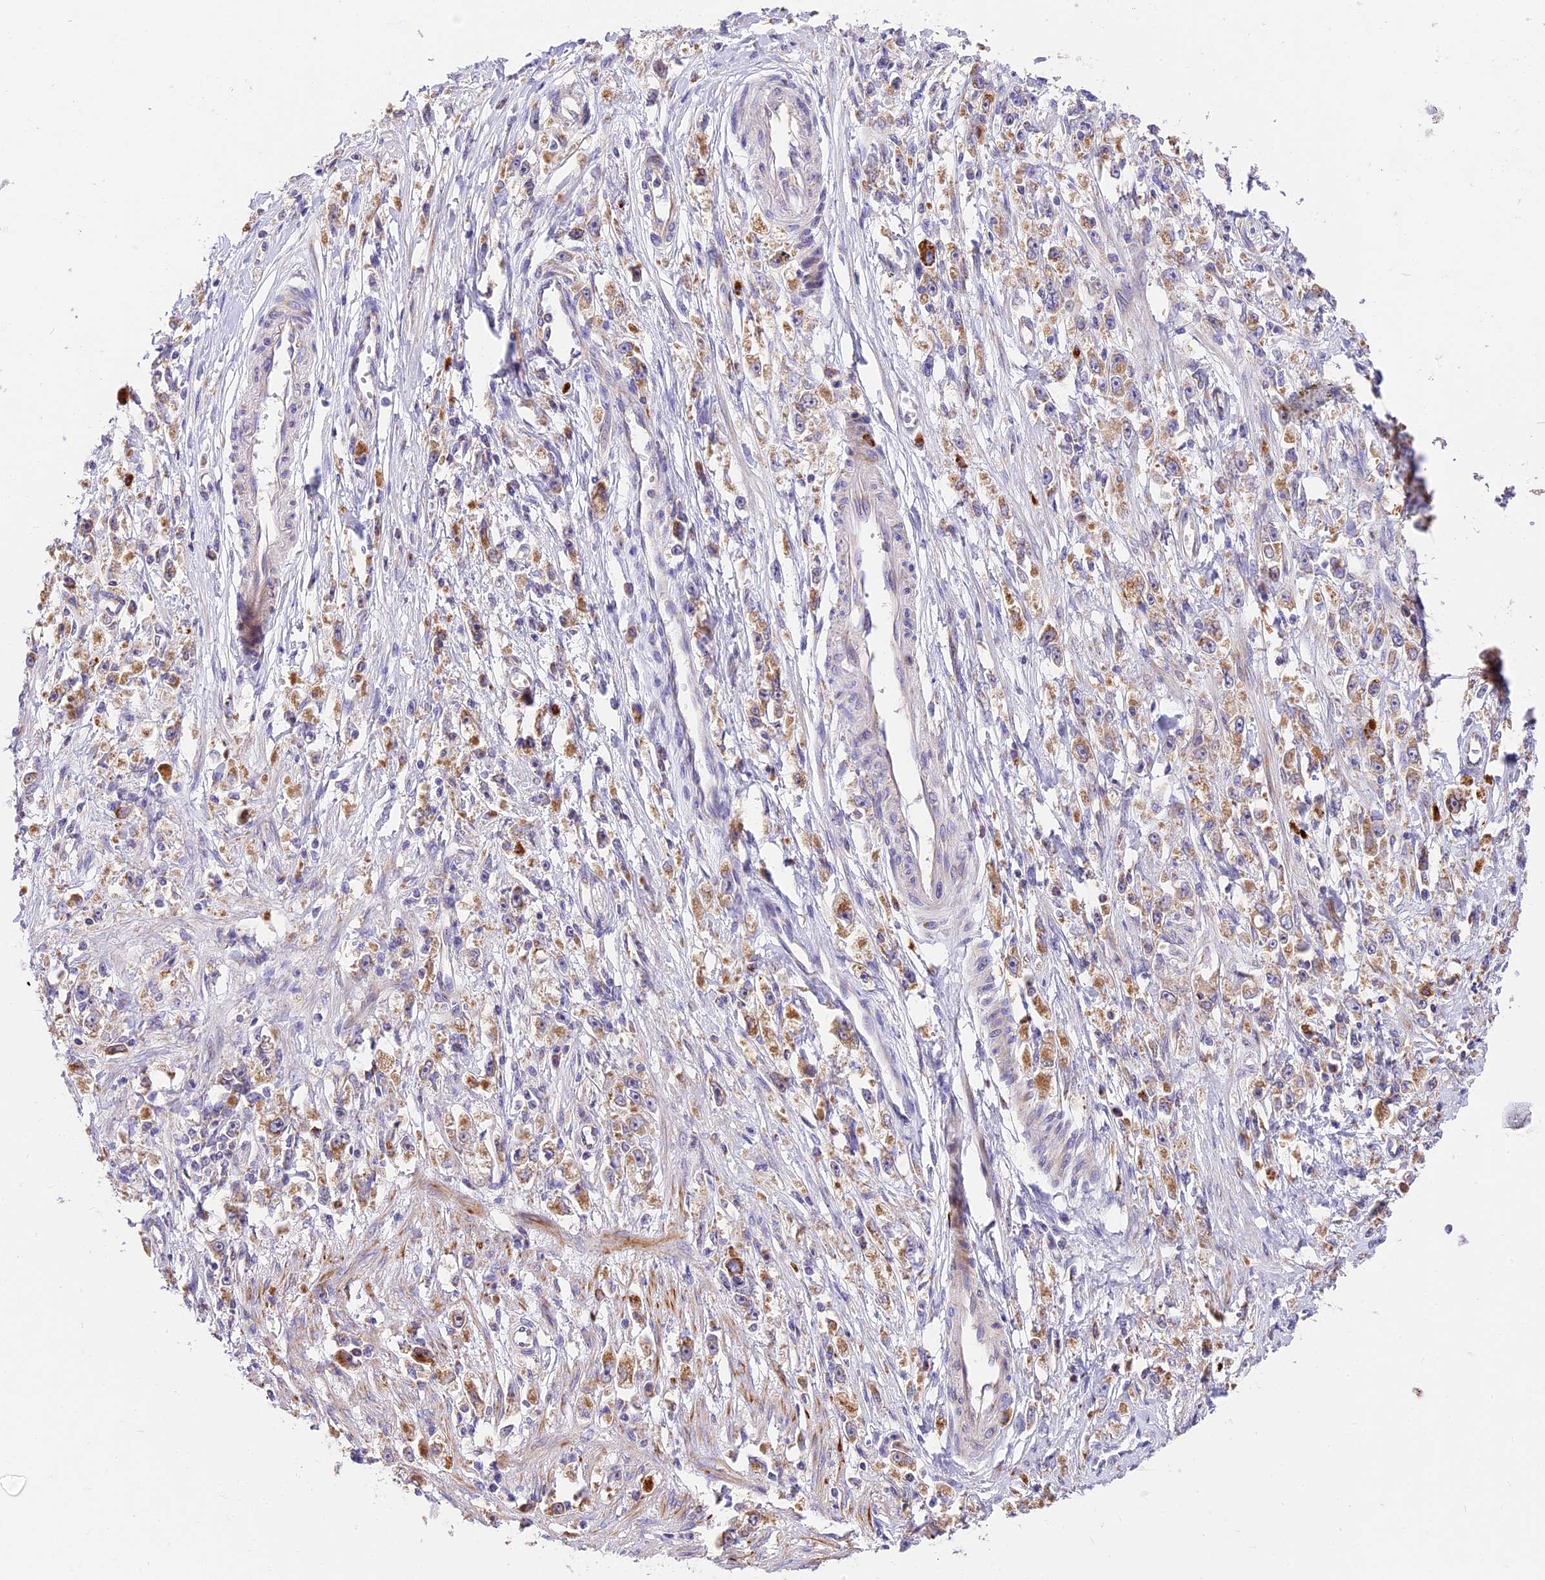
{"staining": {"intensity": "moderate", "quantity": "25%-75%", "location": "cytoplasmic/membranous"}, "tissue": "stomach cancer", "cell_type": "Tumor cells", "image_type": "cancer", "snomed": [{"axis": "morphology", "description": "Adenocarcinoma, NOS"}, {"axis": "topography", "description": "Stomach"}], "caption": "This is an image of immunohistochemistry staining of adenocarcinoma (stomach), which shows moderate positivity in the cytoplasmic/membranous of tumor cells.", "gene": "MRAS", "patient": {"sex": "female", "age": 59}}